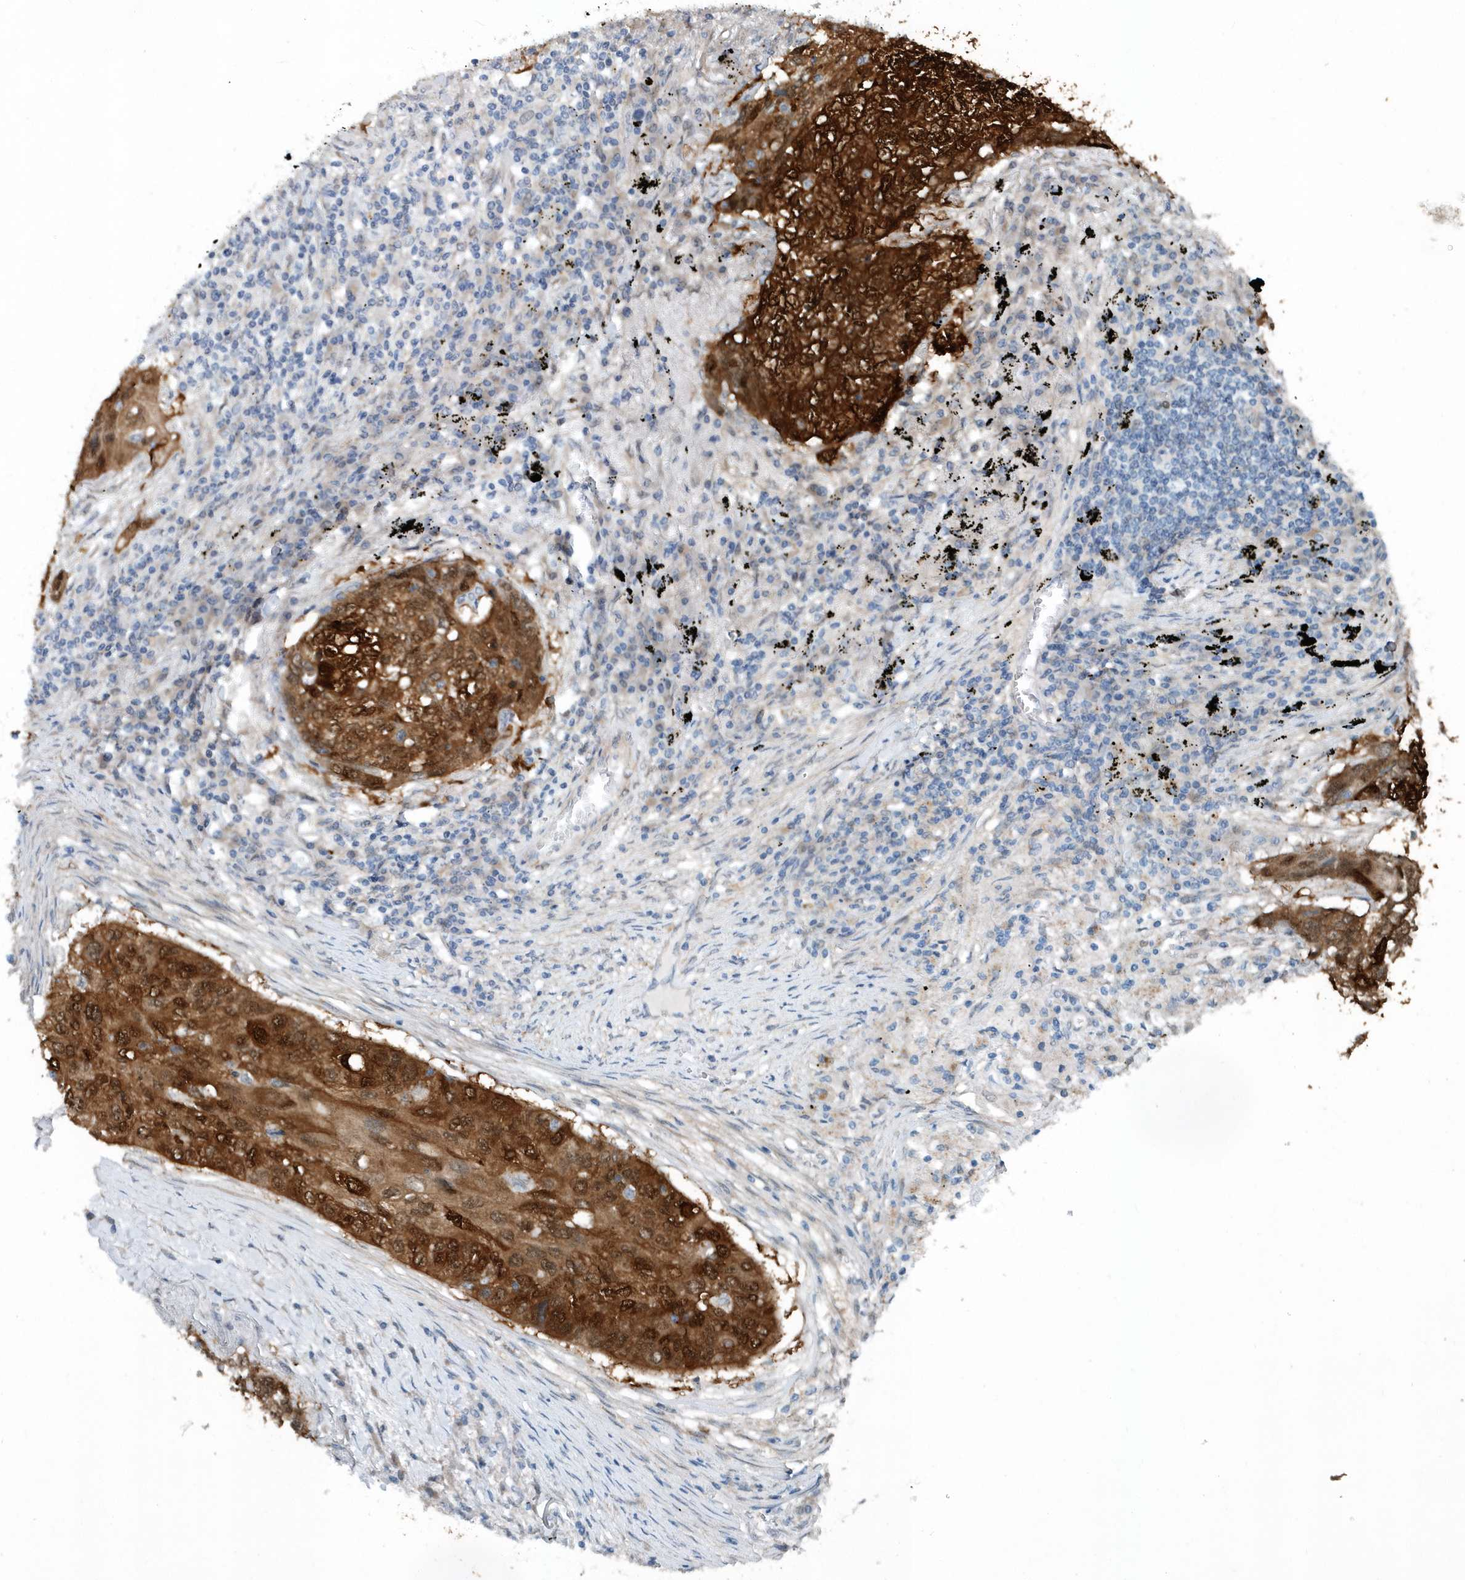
{"staining": {"intensity": "strong", "quantity": ">75%", "location": "cytoplasmic/membranous"}, "tissue": "lung cancer", "cell_type": "Tumor cells", "image_type": "cancer", "snomed": [{"axis": "morphology", "description": "Squamous cell carcinoma, NOS"}, {"axis": "topography", "description": "Lung"}], "caption": "Immunohistochemical staining of lung squamous cell carcinoma displays high levels of strong cytoplasmic/membranous protein staining in about >75% of tumor cells. The protein is stained brown, and the nuclei are stained in blue (DAB IHC with brightfield microscopy, high magnification).", "gene": "PFN2", "patient": {"sex": "female", "age": 63}}